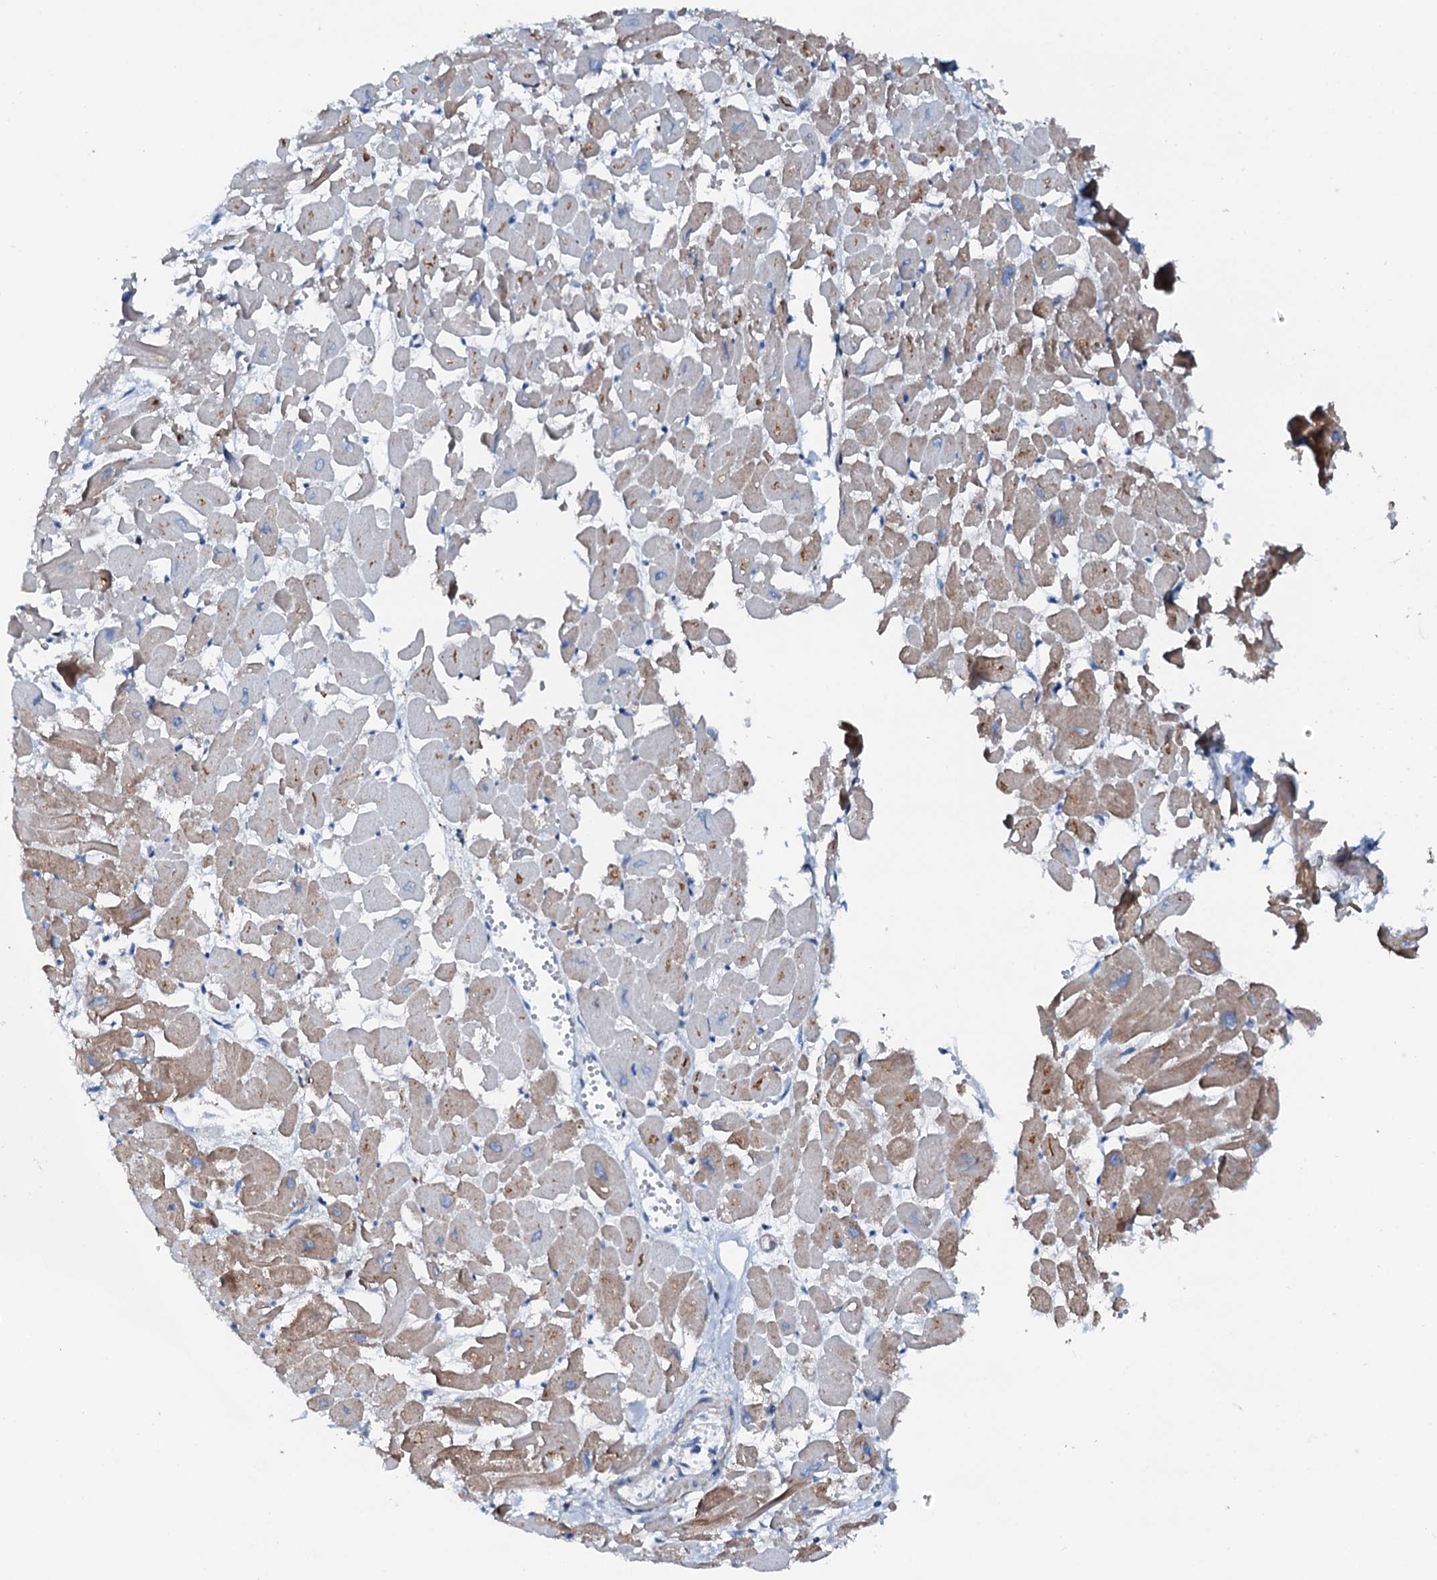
{"staining": {"intensity": "moderate", "quantity": "<25%", "location": "cytoplasmic/membranous"}, "tissue": "heart muscle", "cell_type": "Cardiomyocytes", "image_type": "normal", "snomed": [{"axis": "morphology", "description": "Normal tissue, NOS"}, {"axis": "topography", "description": "Heart"}], "caption": "Brown immunohistochemical staining in benign heart muscle demonstrates moderate cytoplasmic/membranous staining in about <25% of cardiomyocytes.", "gene": "GFOD2", "patient": {"sex": "male", "age": 54}}